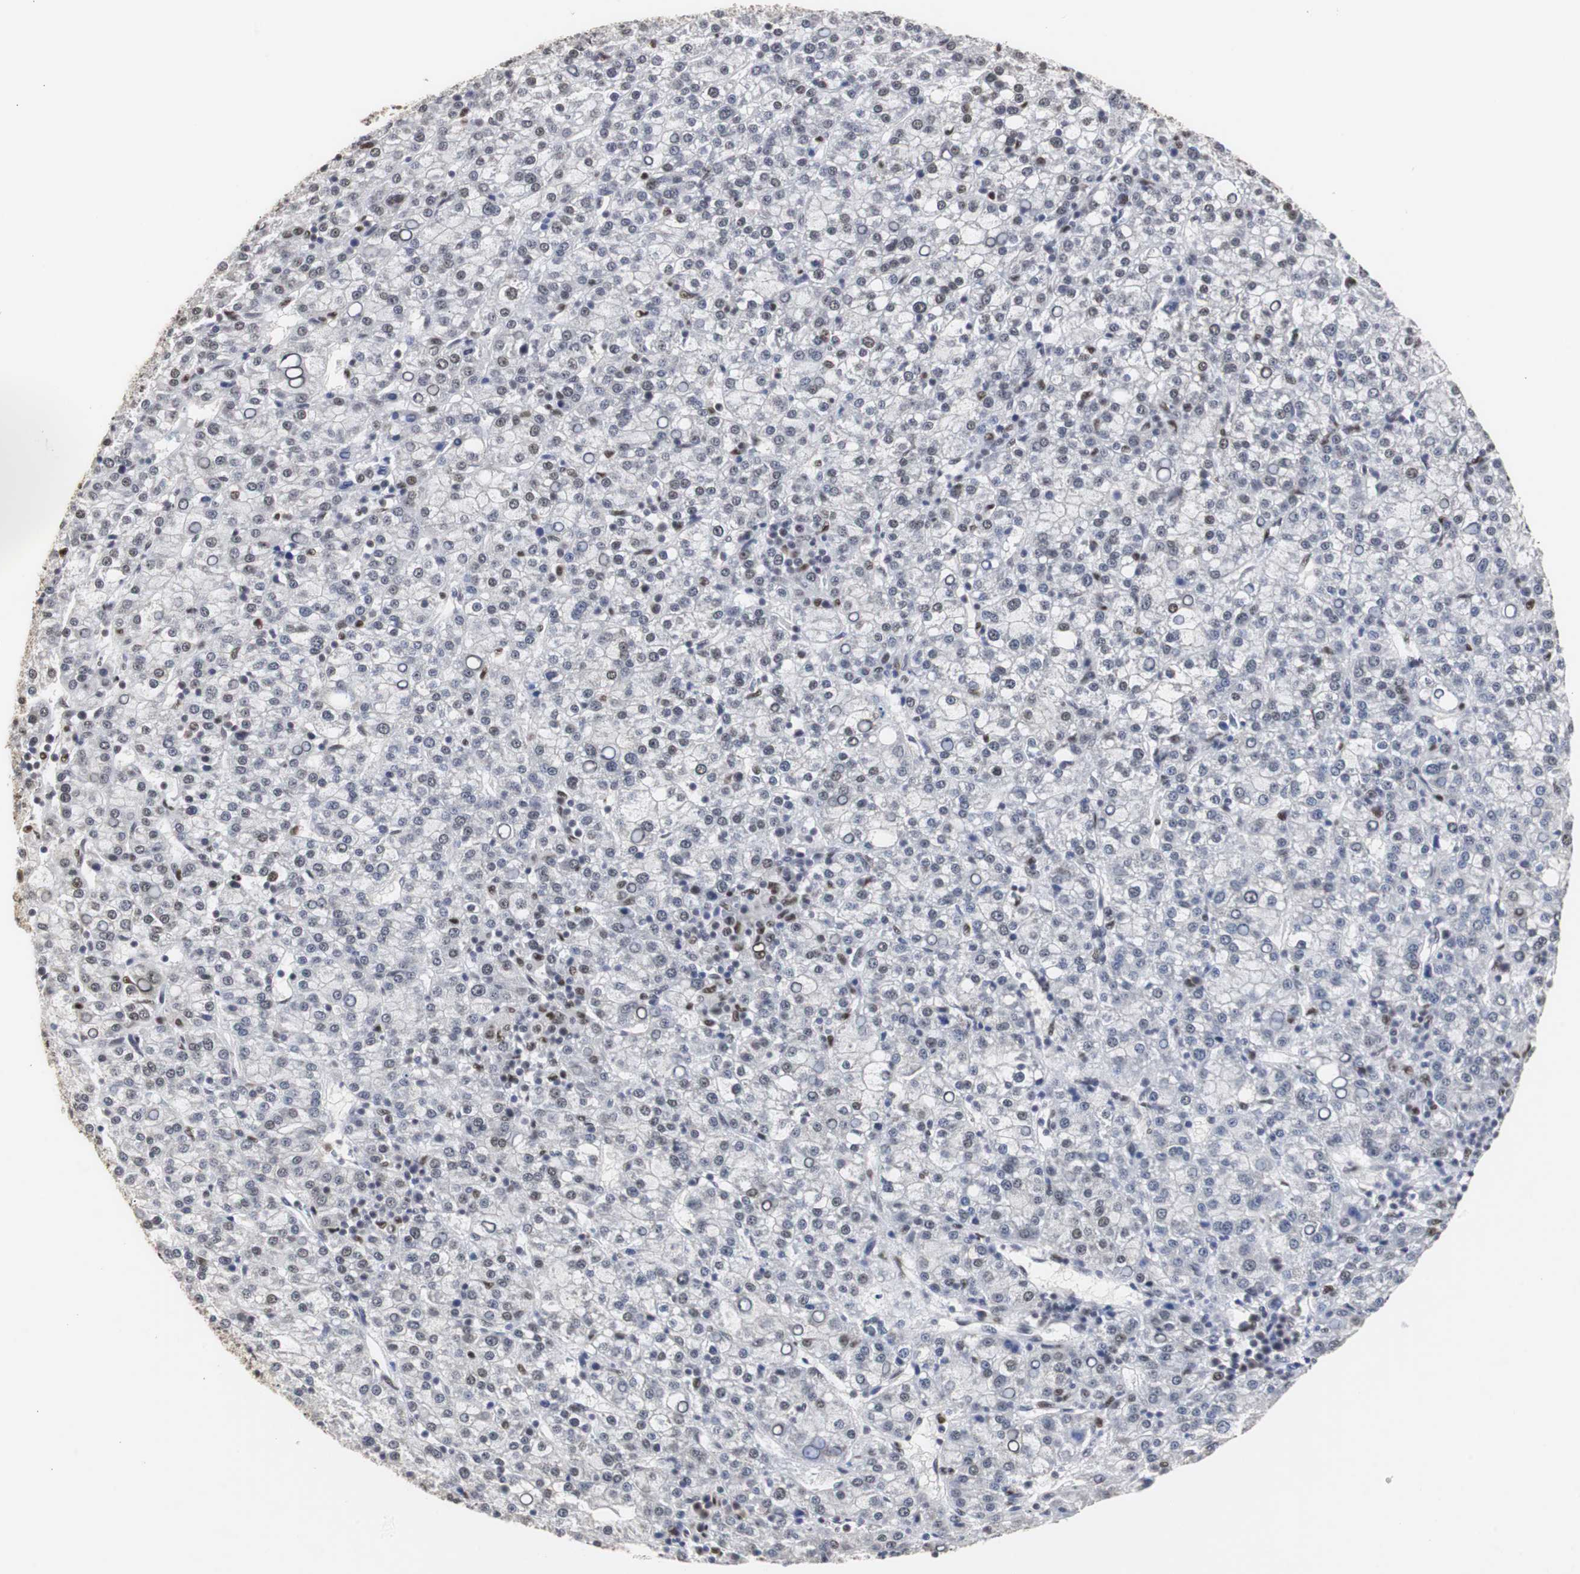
{"staining": {"intensity": "weak", "quantity": "<25%", "location": "nuclear"}, "tissue": "liver cancer", "cell_type": "Tumor cells", "image_type": "cancer", "snomed": [{"axis": "morphology", "description": "Carcinoma, Hepatocellular, NOS"}, {"axis": "topography", "description": "Liver"}], "caption": "The immunohistochemistry image has no significant expression in tumor cells of liver cancer tissue.", "gene": "ZFC3H1", "patient": {"sex": "female", "age": 58}}